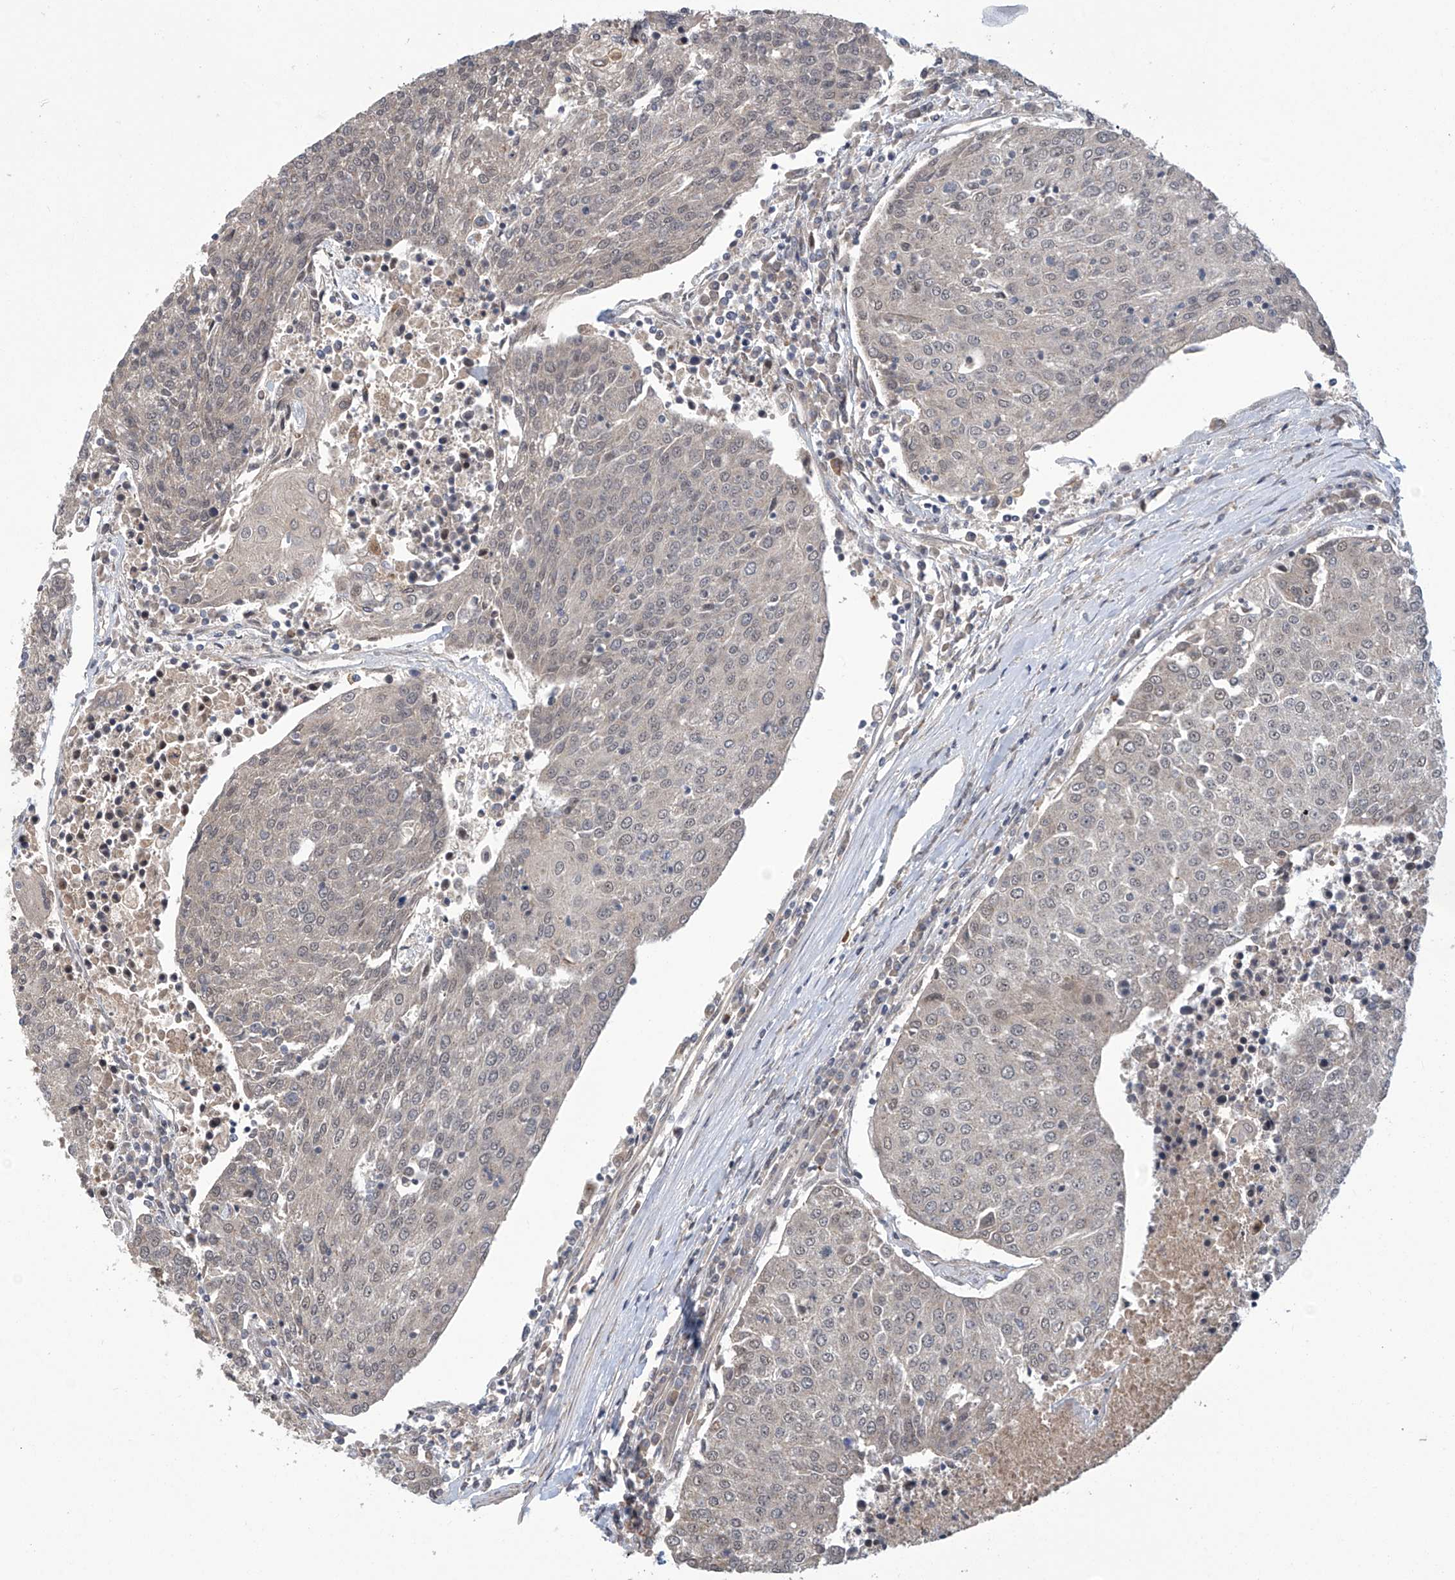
{"staining": {"intensity": "weak", "quantity": "<25%", "location": "nuclear"}, "tissue": "urothelial cancer", "cell_type": "Tumor cells", "image_type": "cancer", "snomed": [{"axis": "morphology", "description": "Urothelial carcinoma, High grade"}, {"axis": "topography", "description": "Urinary bladder"}], "caption": "High power microscopy micrograph of an immunohistochemistry (IHC) photomicrograph of urothelial cancer, revealing no significant expression in tumor cells.", "gene": "ABHD13", "patient": {"sex": "female", "age": 85}}